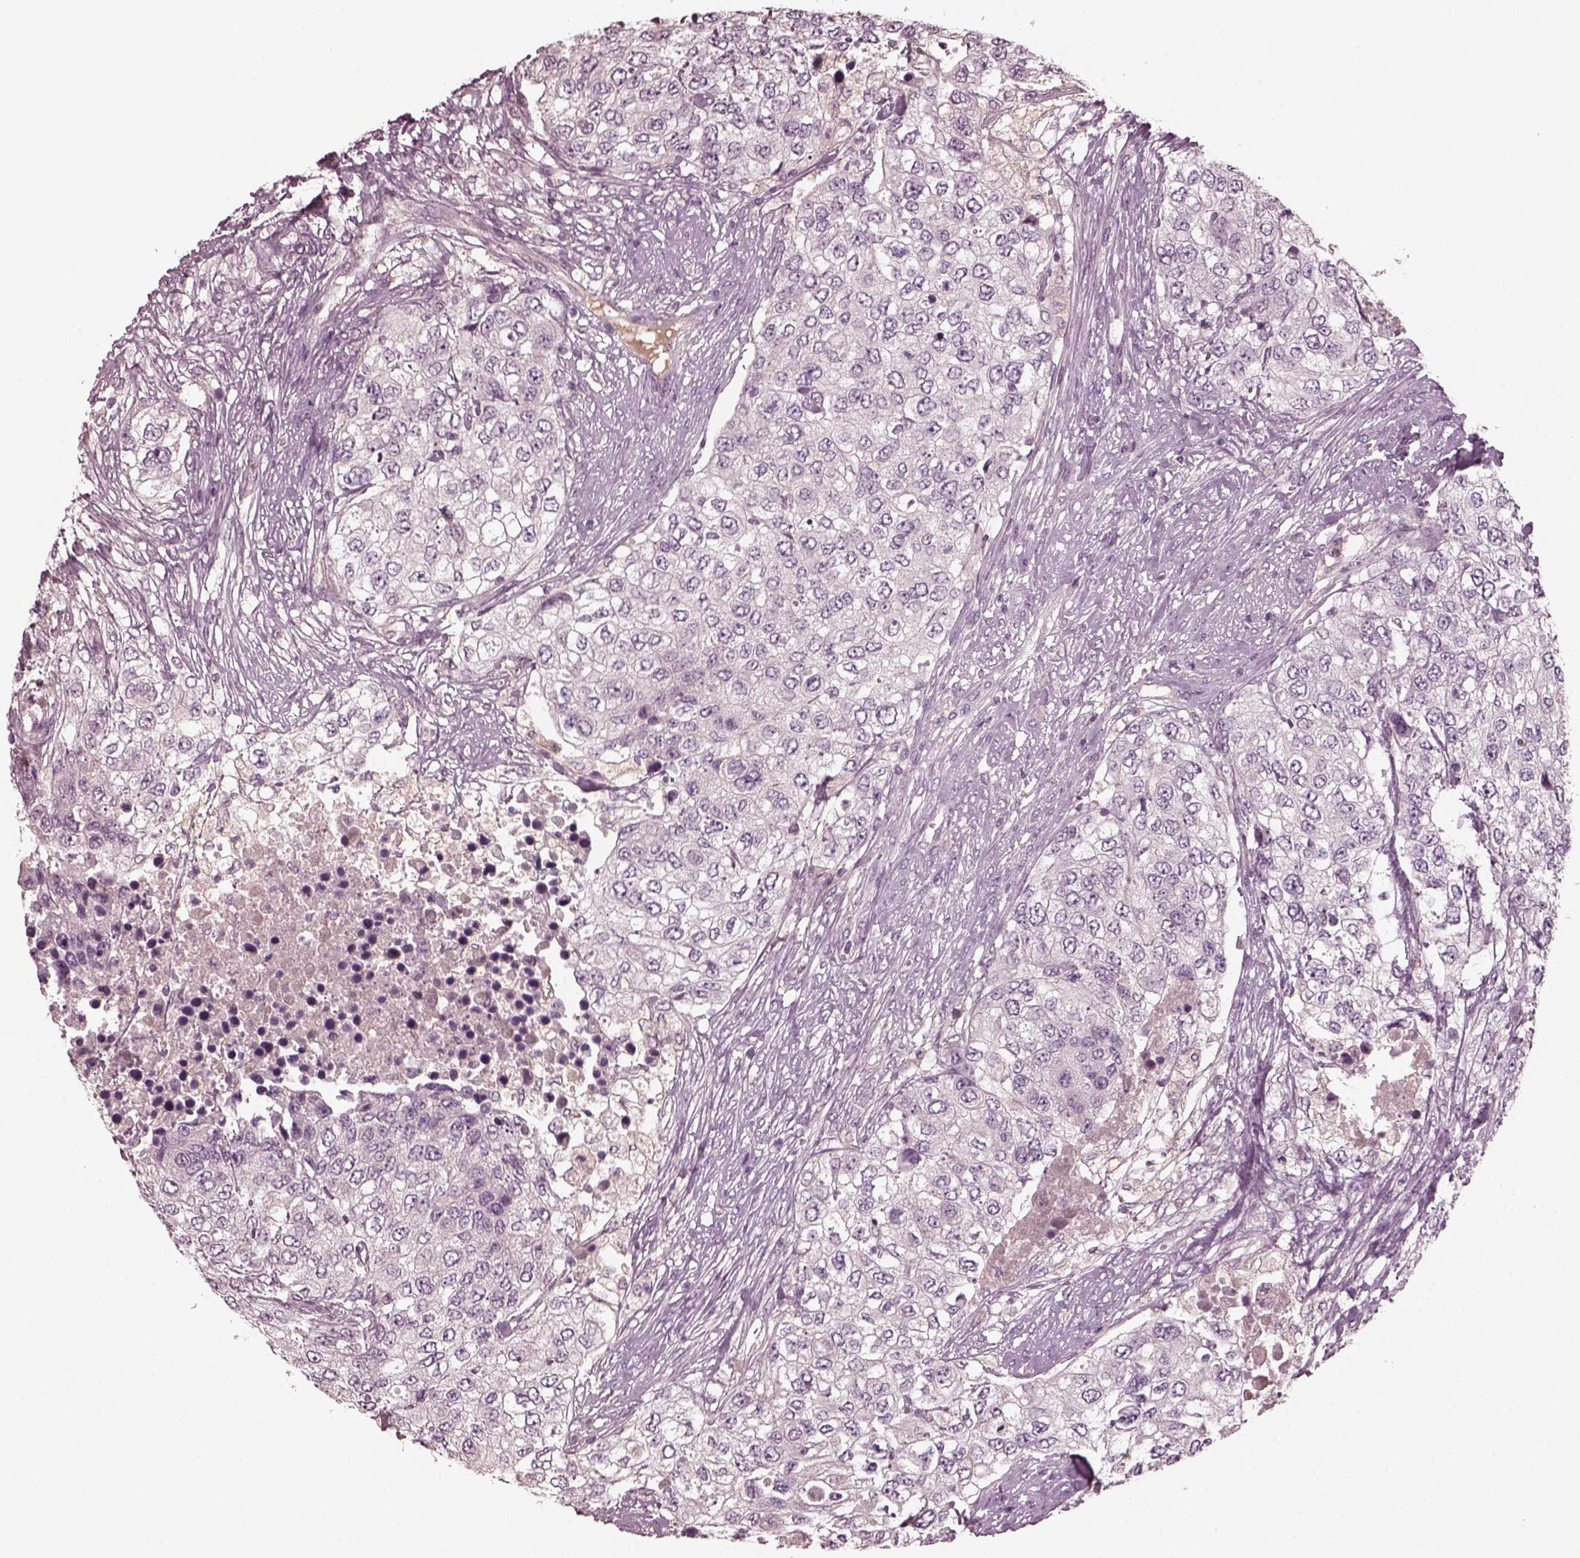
{"staining": {"intensity": "negative", "quantity": "none", "location": "none"}, "tissue": "urothelial cancer", "cell_type": "Tumor cells", "image_type": "cancer", "snomed": [{"axis": "morphology", "description": "Urothelial carcinoma, High grade"}, {"axis": "topography", "description": "Urinary bladder"}], "caption": "IHC image of urothelial carcinoma (high-grade) stained for a protein (brown), which exhibits no positivity in tumor cells. The staining was performed using DAB to visualize the protein expression in brown, while the nuclei were stained in blue with hematoxylin (Magnification: 20x).", "gene": "PORCN", "patient": {"sex": "female", "age": 78}}